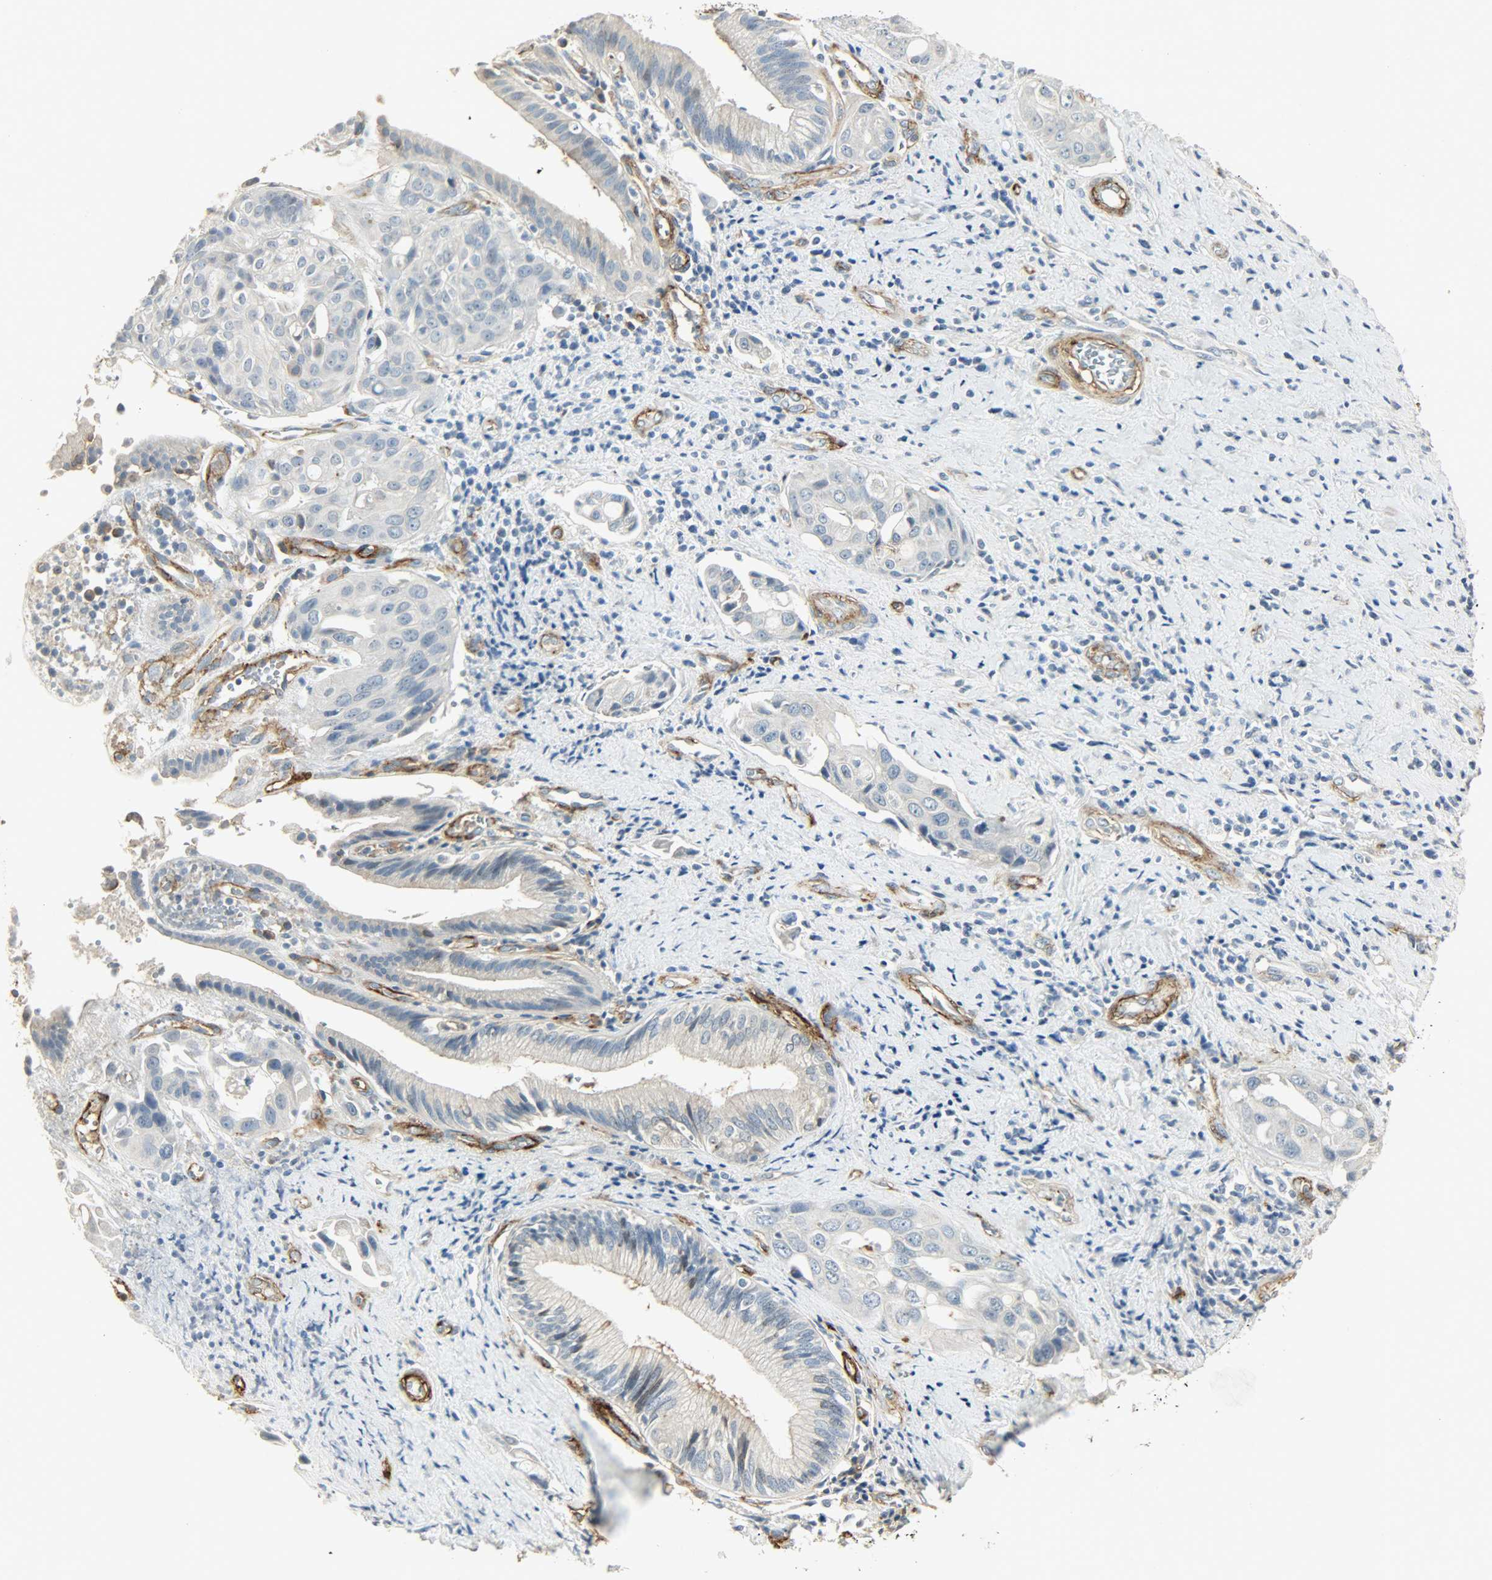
{"staining": {"intensity": "negative", "quantity": "none", "location": "none"}, "tissue": "pancreatic cancer", "cell_type": "Tumor cells", "image_type": "cancer", "snomed": [{"axis": "morphology", "description": "Adenocarcinoma, NOS"}, {"axis": "topography", "description": "Pancreas"}], "caption": "Pancreatic adenocarcinoma stained for a protein using IHC shows no positivity tumor cells.", "gene": "ENPEP", "patient": {"sex": "female", "age": 60}}